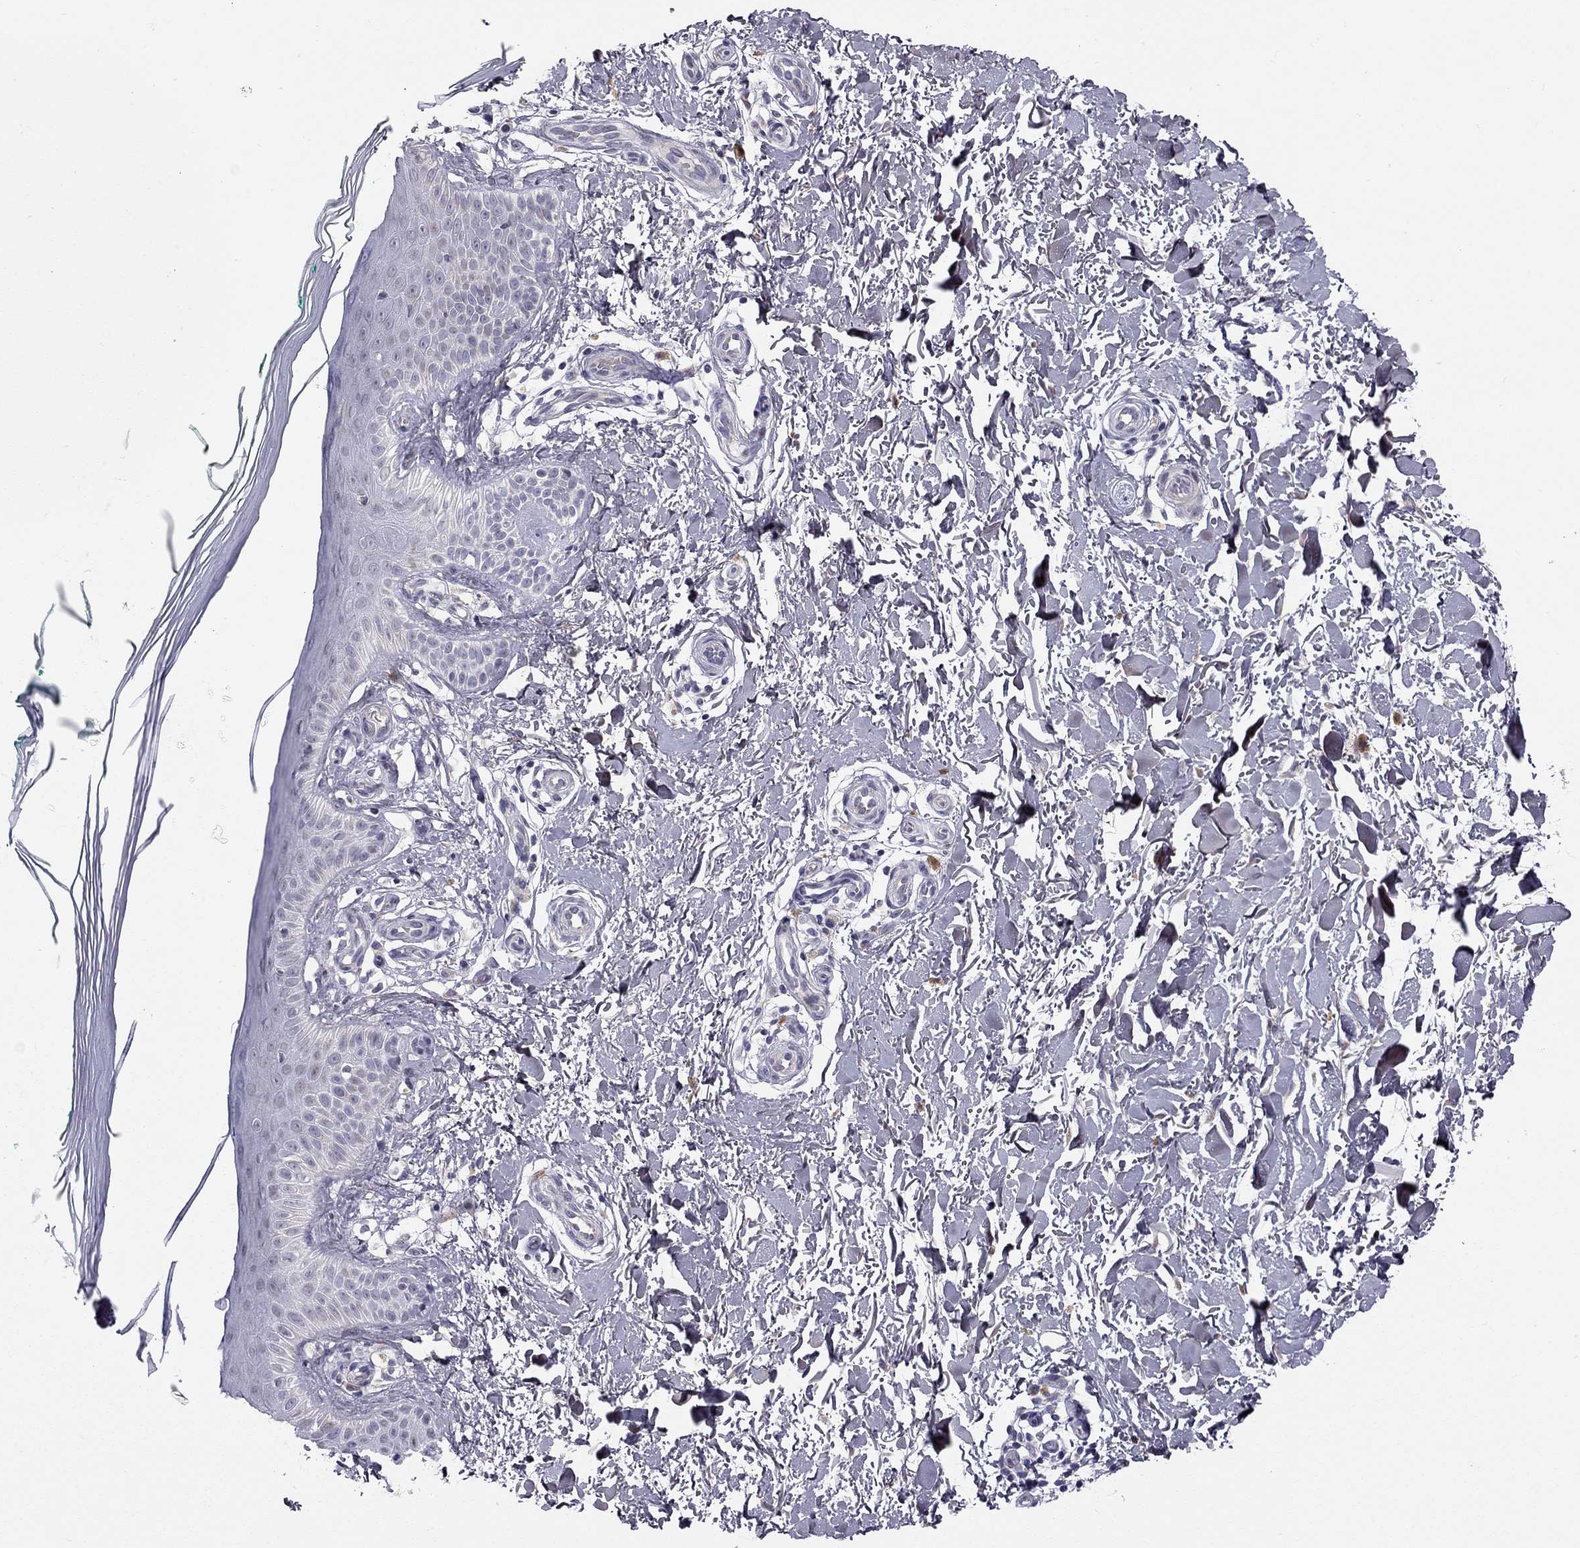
{"staining": {"intensity": "negative", "quantity": "none", "location": "none"}, "tissue": "skin", "cell_type": "Fibroblasts", "image_type": "normal", "snomed": [{"axis": "morphology", "description": "Normal tissue, NOS"}, {"axis": "morphology", "description": "Inflammation, NOS"}, {"axis": "morphology", "description": "Fibrosis, NOS"}, {"axis": "topography", "description": "Skin"}], "caption": "A high-resolution image shows IHC staining of benign skin, which shows no significant expression in fibroblasts. (Stains: DAB IHC with hematoxylin counter stain, Microscopy: brightfield microscopy at high magnification).", "gene": "C8orf88", "patient": {"sex": "male", "age": 71}}